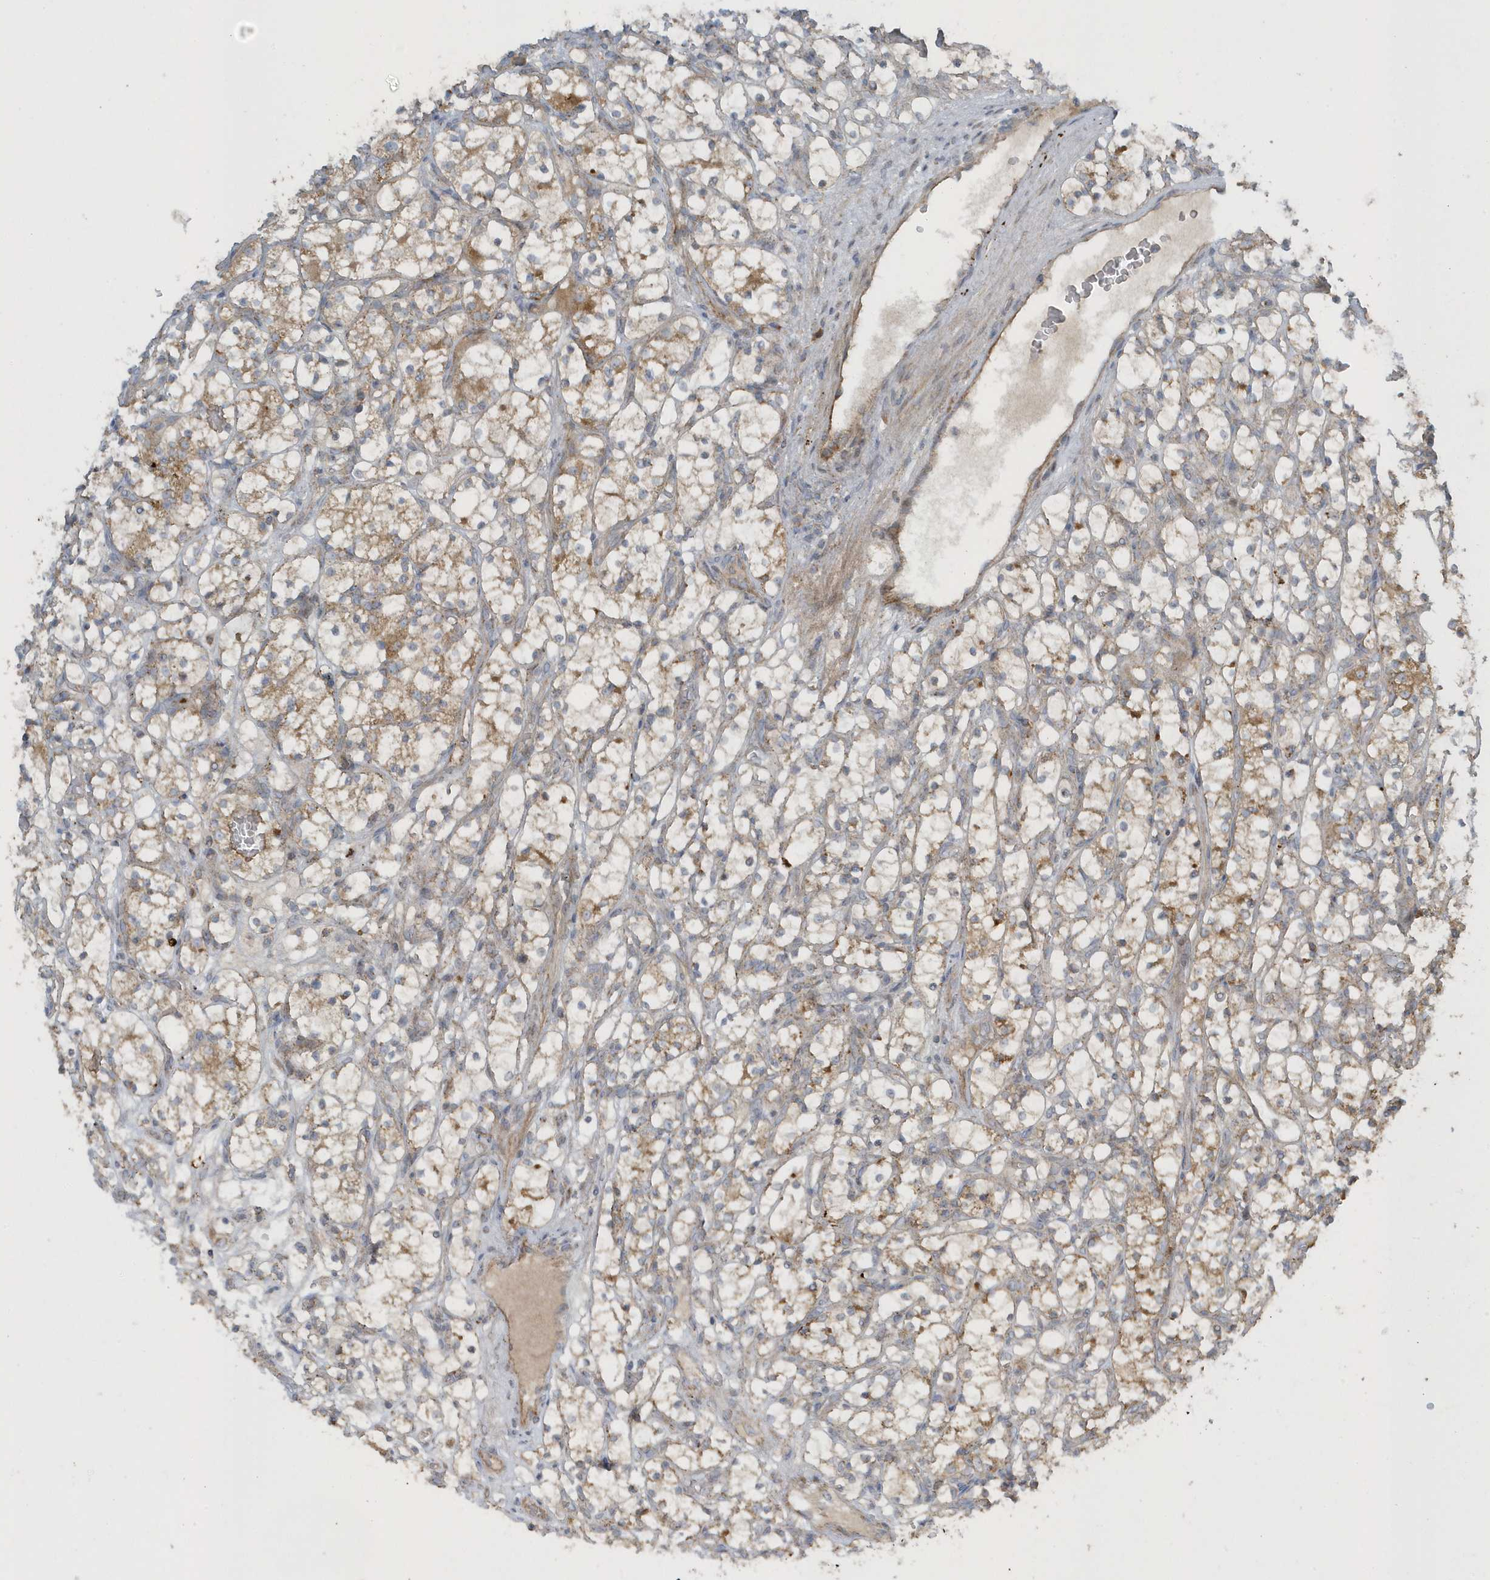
{"staining": {"intensity": "moderate", "quantity": "25%-75%", "location": "cytoplasmic/membranous"}, "tissue": "renal cancer", "cell_type": "Tumor cells", "image_type": "cancer", "snomed": [{"axis": "morphology", "description": "Adenocarcinoma, NOS"}, {"axis": "topography", "description": "Kidney"}], "caption": "Moderate cytoplasmic/membranous staining is identified in approximately 25%-75% of tumor cells in renal adenocarcinoma.", "gene": "SLC38A2", "patient": {"sex": "female", "age": 69}}